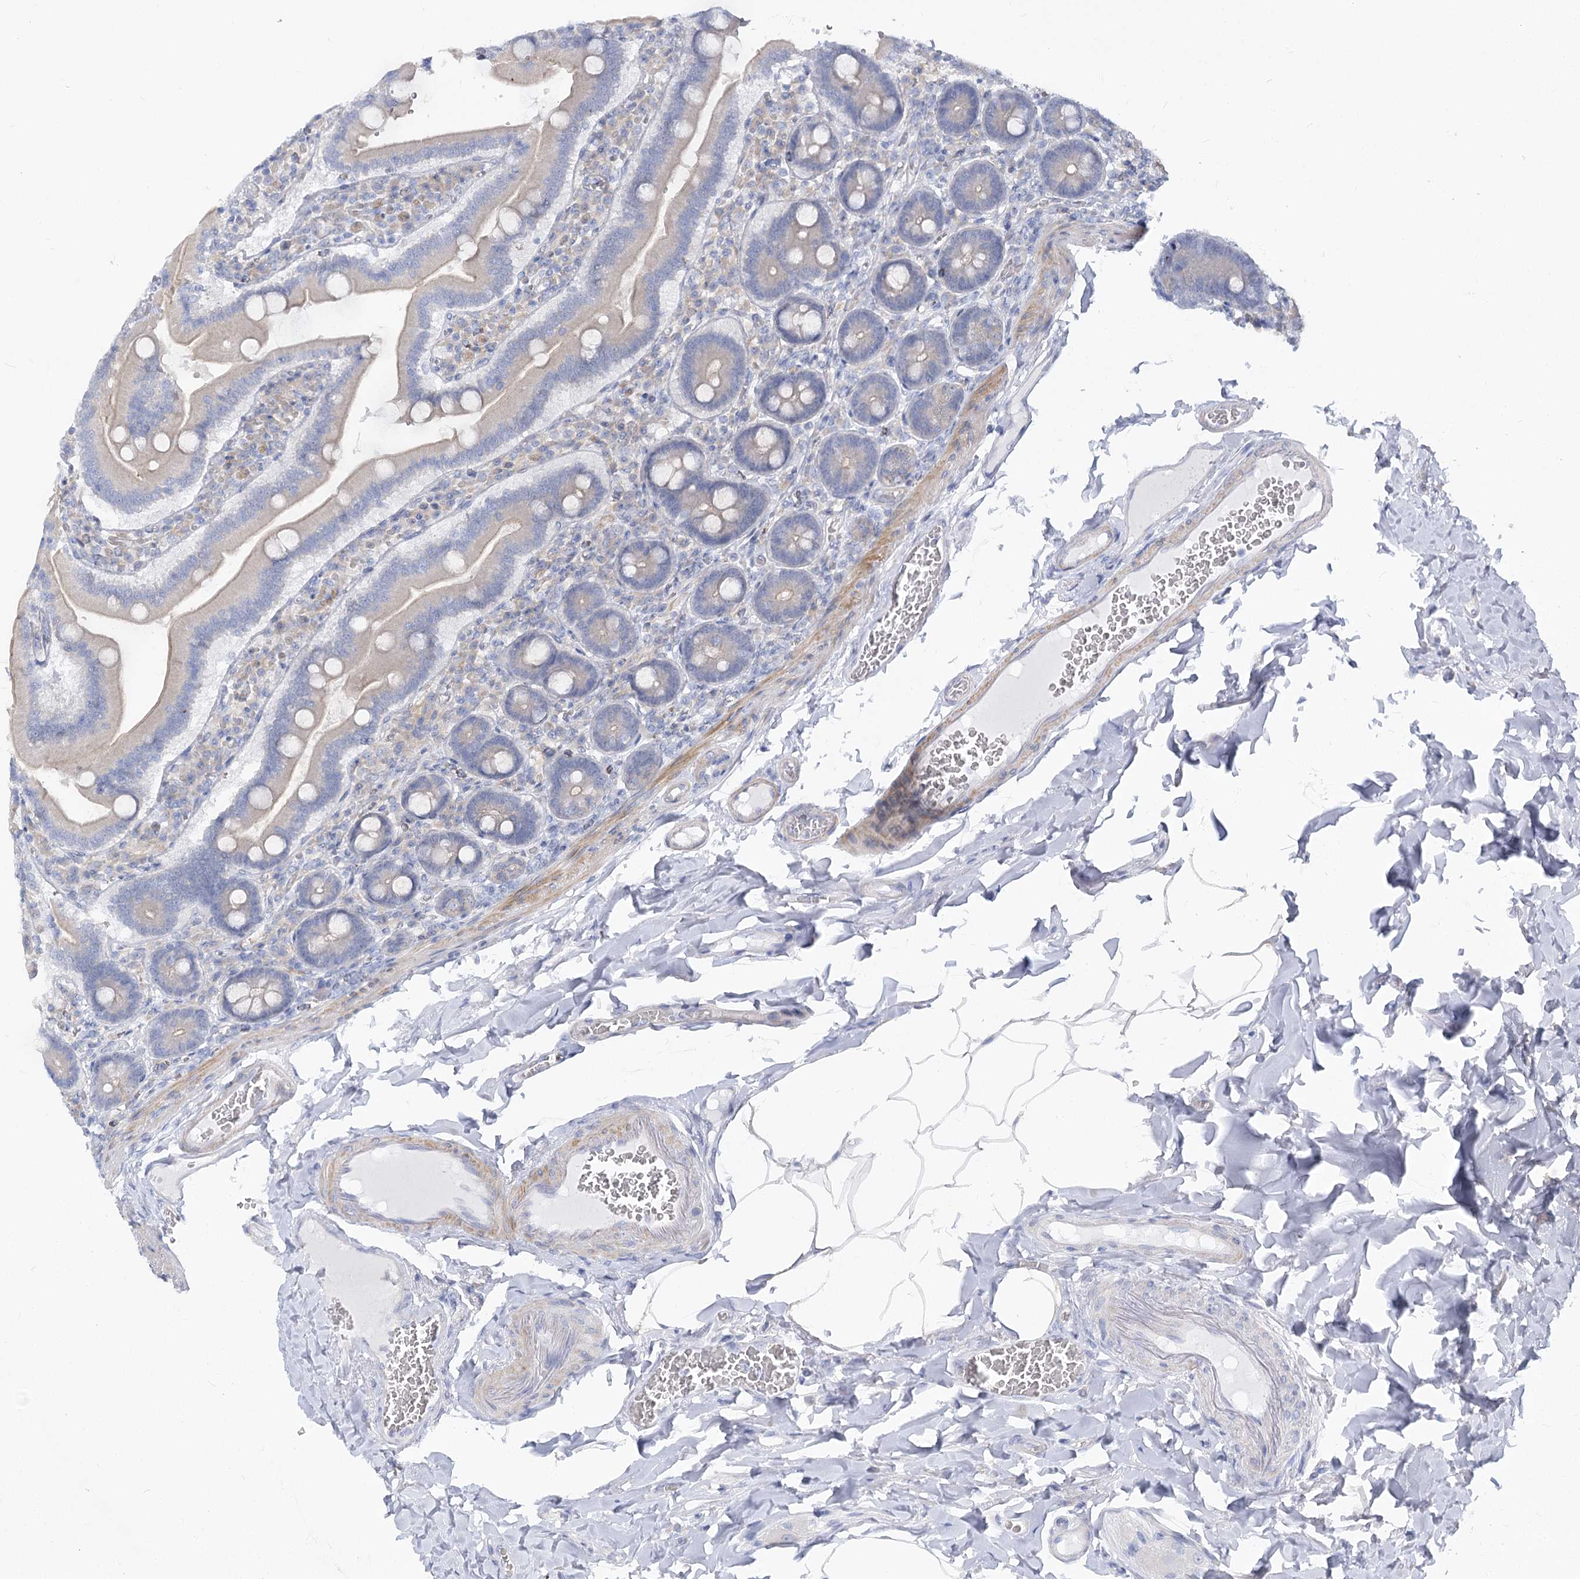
{"staining": {"intensity": "negative", "quantity": "none", "location": "none"}, "tissue": "duodenum", "cell_type": "Glandular cells", "image_type": "normal", "snomed": [{"axis": "morphology", "description": "Normal tissue, NOS"}, {"axis": "topography", "description": "Duodenum"}], "caption": "High magnification brightfield microscopy of benign duodenum stained with DAB (brown) and counterstained with hematoxylin (blue): glandular cells show no significant positivity.", "gene": "ARSI", "patient": {"sex": "female", "age": 62}}